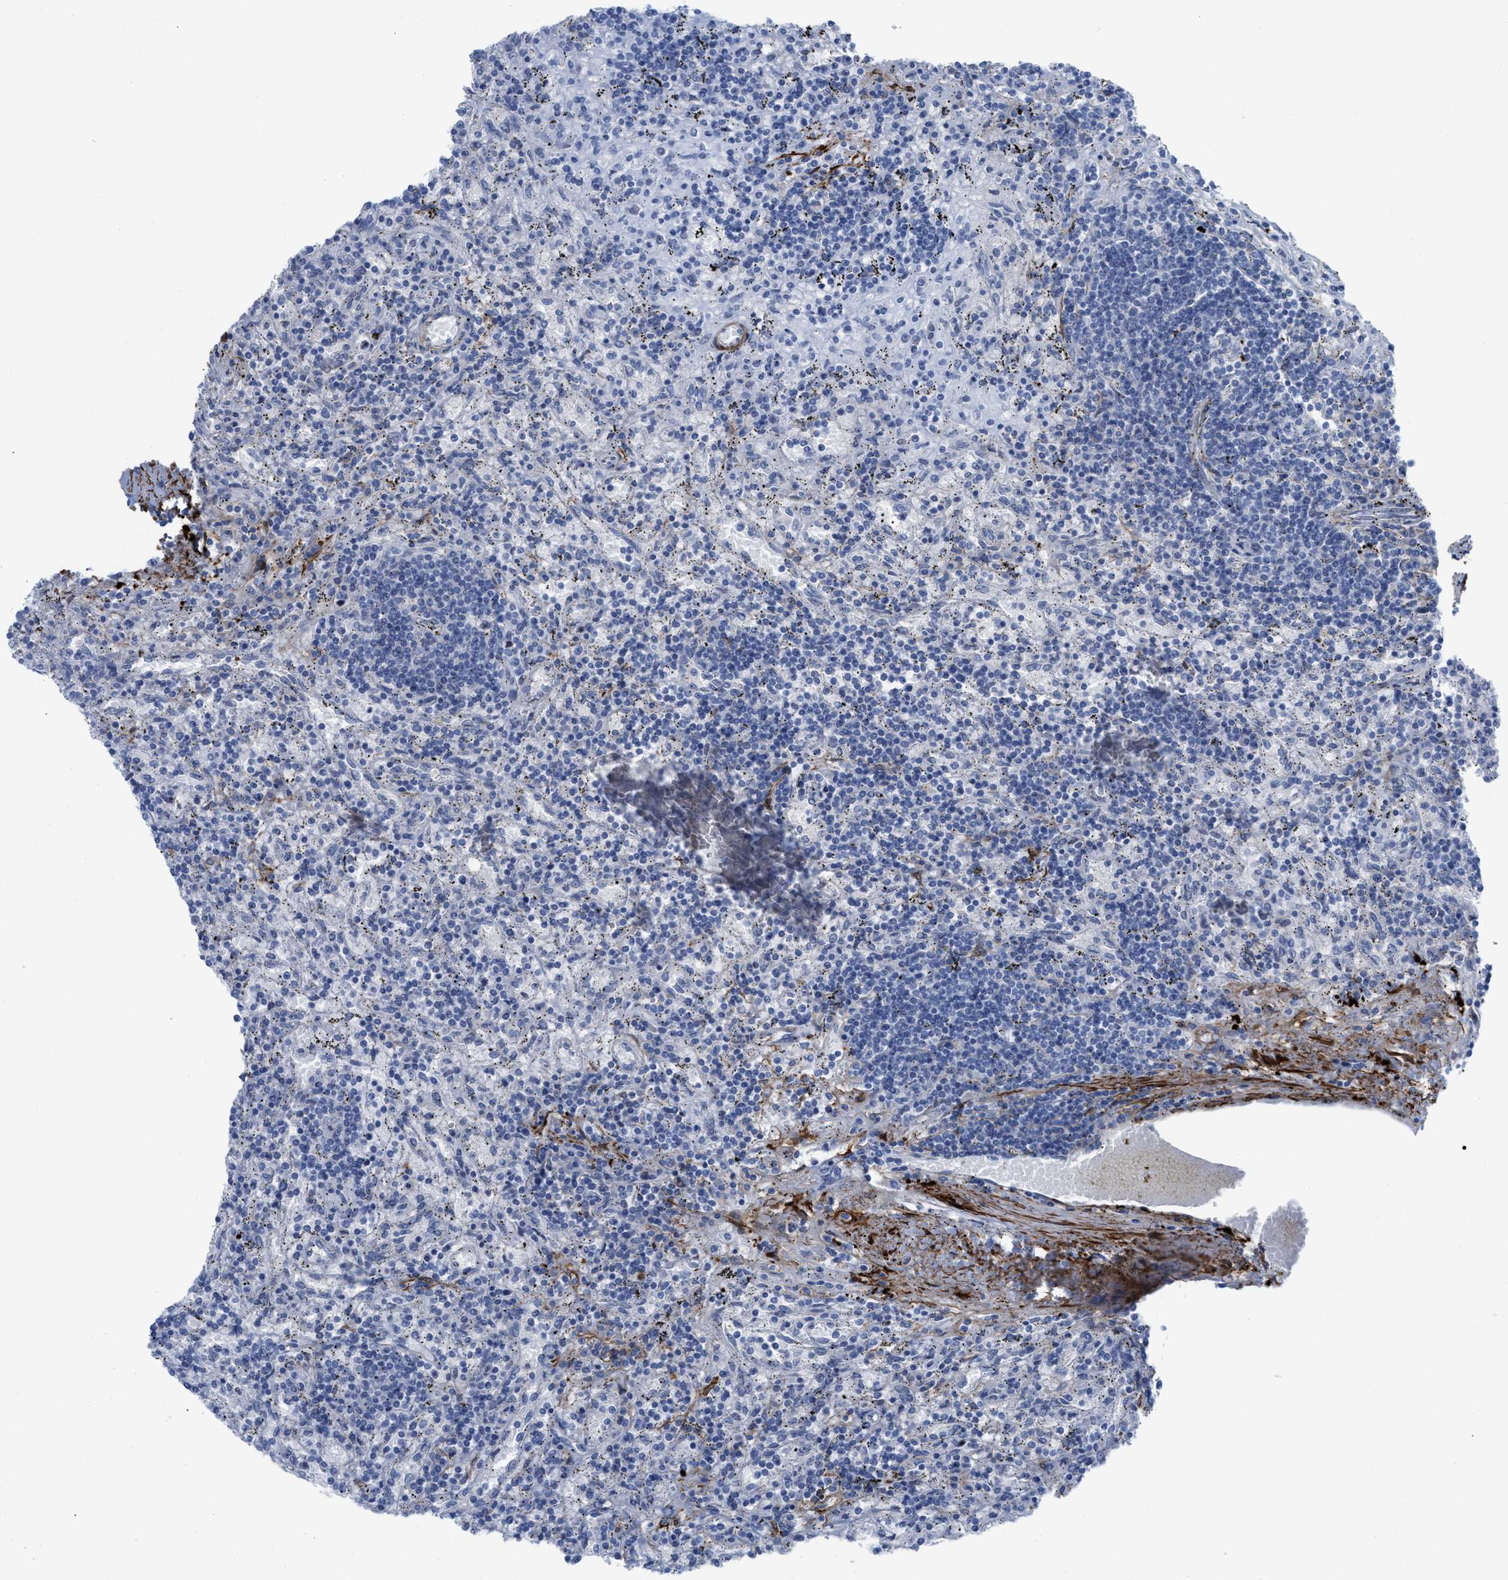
{"staining": {"intensity": "negative", "quantity": "none", "location": "none"}, "tissue": "lymphoma", "cell_type": "Tumor cells", "image_type": "cancer", "snomed": [{"axis": "morphology", "description": "Malignant lymphoma, non-Hodgkin's type, Low grade"}, {"axis": "topography", "description": "Spleen"}], "caption": "Tumor cells are negative for protein expression in human malignant lymphoma, non-Hodgkin's type (low-grade).", "gene": "TAGLN", "patient": {"sex": "male", "age": 76}}